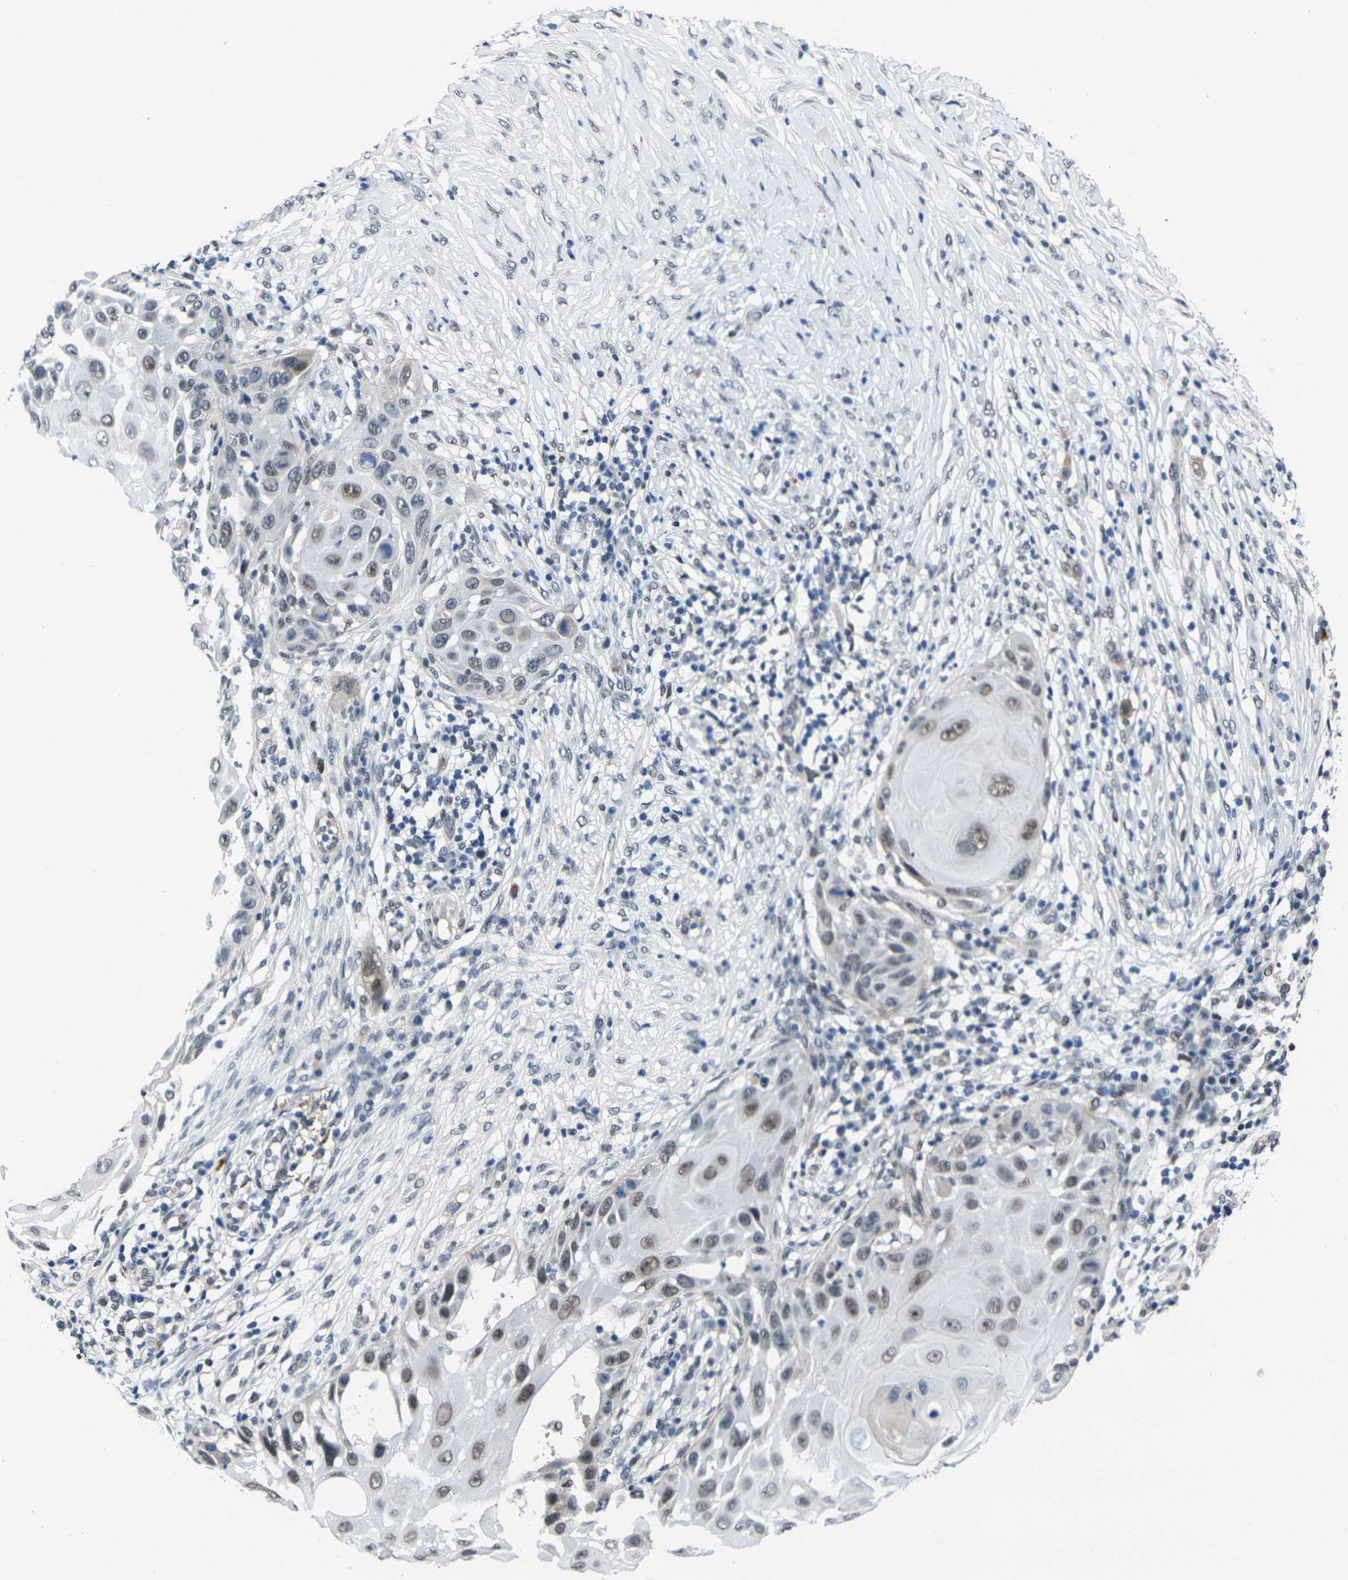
{"staining": {"intensity": "moderate", "quantity": ">75%", "location": "nuclear"}, "tissue": "skin cancer", "cell_type": "Tumor cells", "image_type": "cancer", "snomed": [{"axis": "morphology", "description": "Squamous cell carcinoma, NOS"}, {"axis": "topography", "description": "Skin"}], "caption": "Immunohistochemical staining of human skin cancer (squamous cell carcinoma) demonstrates medium levels of moderate nuclear staining in about >75% of tumor cells. The staining was performed using DAB (3,3'-diaminobenzidine) to visualize the protein expression in brown, while the nuclei were stained in blue with hematoxylin (Magnification: 20x).", "gene": "RBM7", "patient": {"sex": "female", "age": 44}}